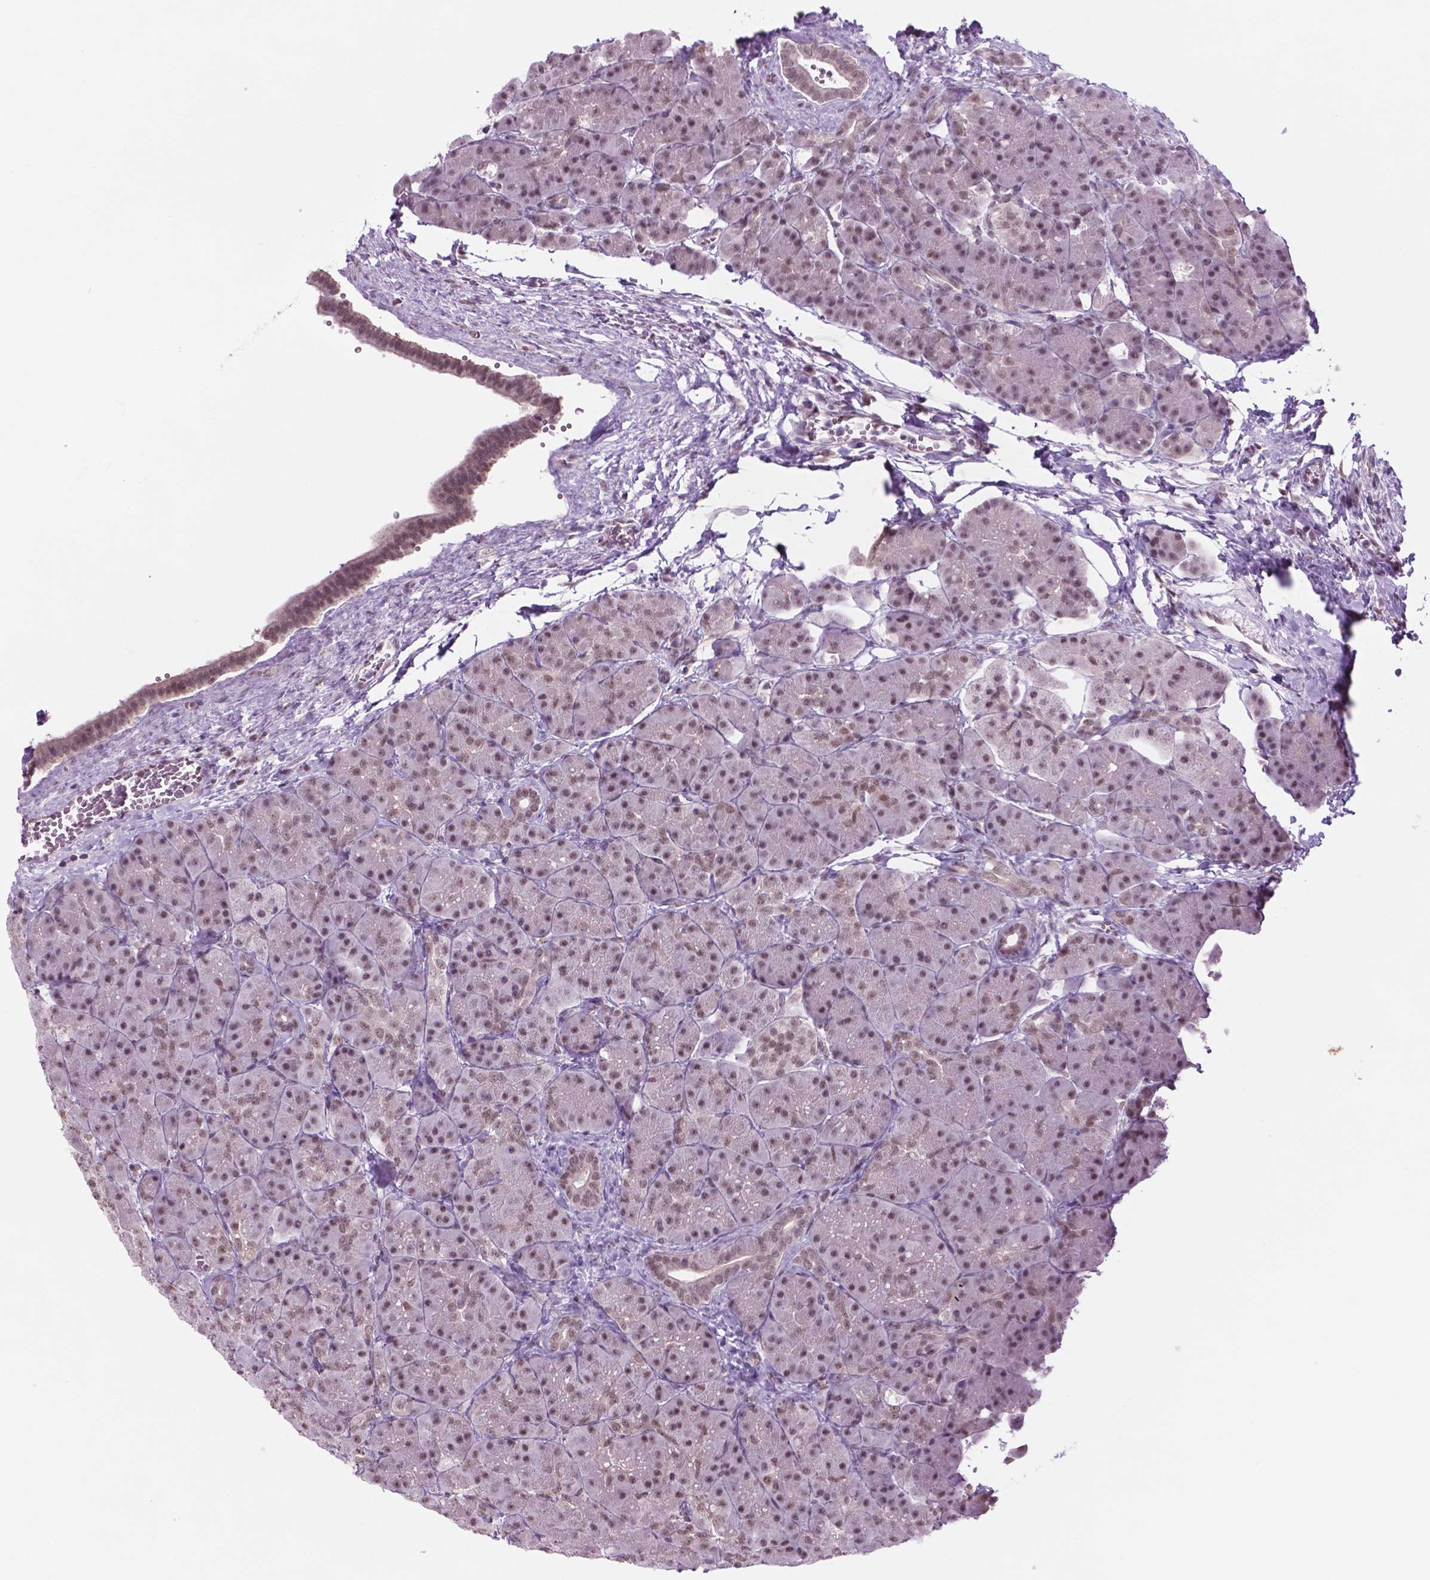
{"staining": {"intensity": "moderate", "quantity": ">75%", "location": "nuclear"}, "tissue": "pancreas", "cell_type": "Exocrine glandular cells", "image_type": "normal", "snomed": [{"axis": "morphology", "description": "Normal tissue, NOS"}, {"axis": "topography", "description": "Pancreas"}], "caption": "Immunohistochemistry of benign human pancreas shows medium levels of moderate nuclear staining in about >75% of exocrine glandular cells.", "gene": "PHAX", "patient": {"sex": "male", "age": 57}}